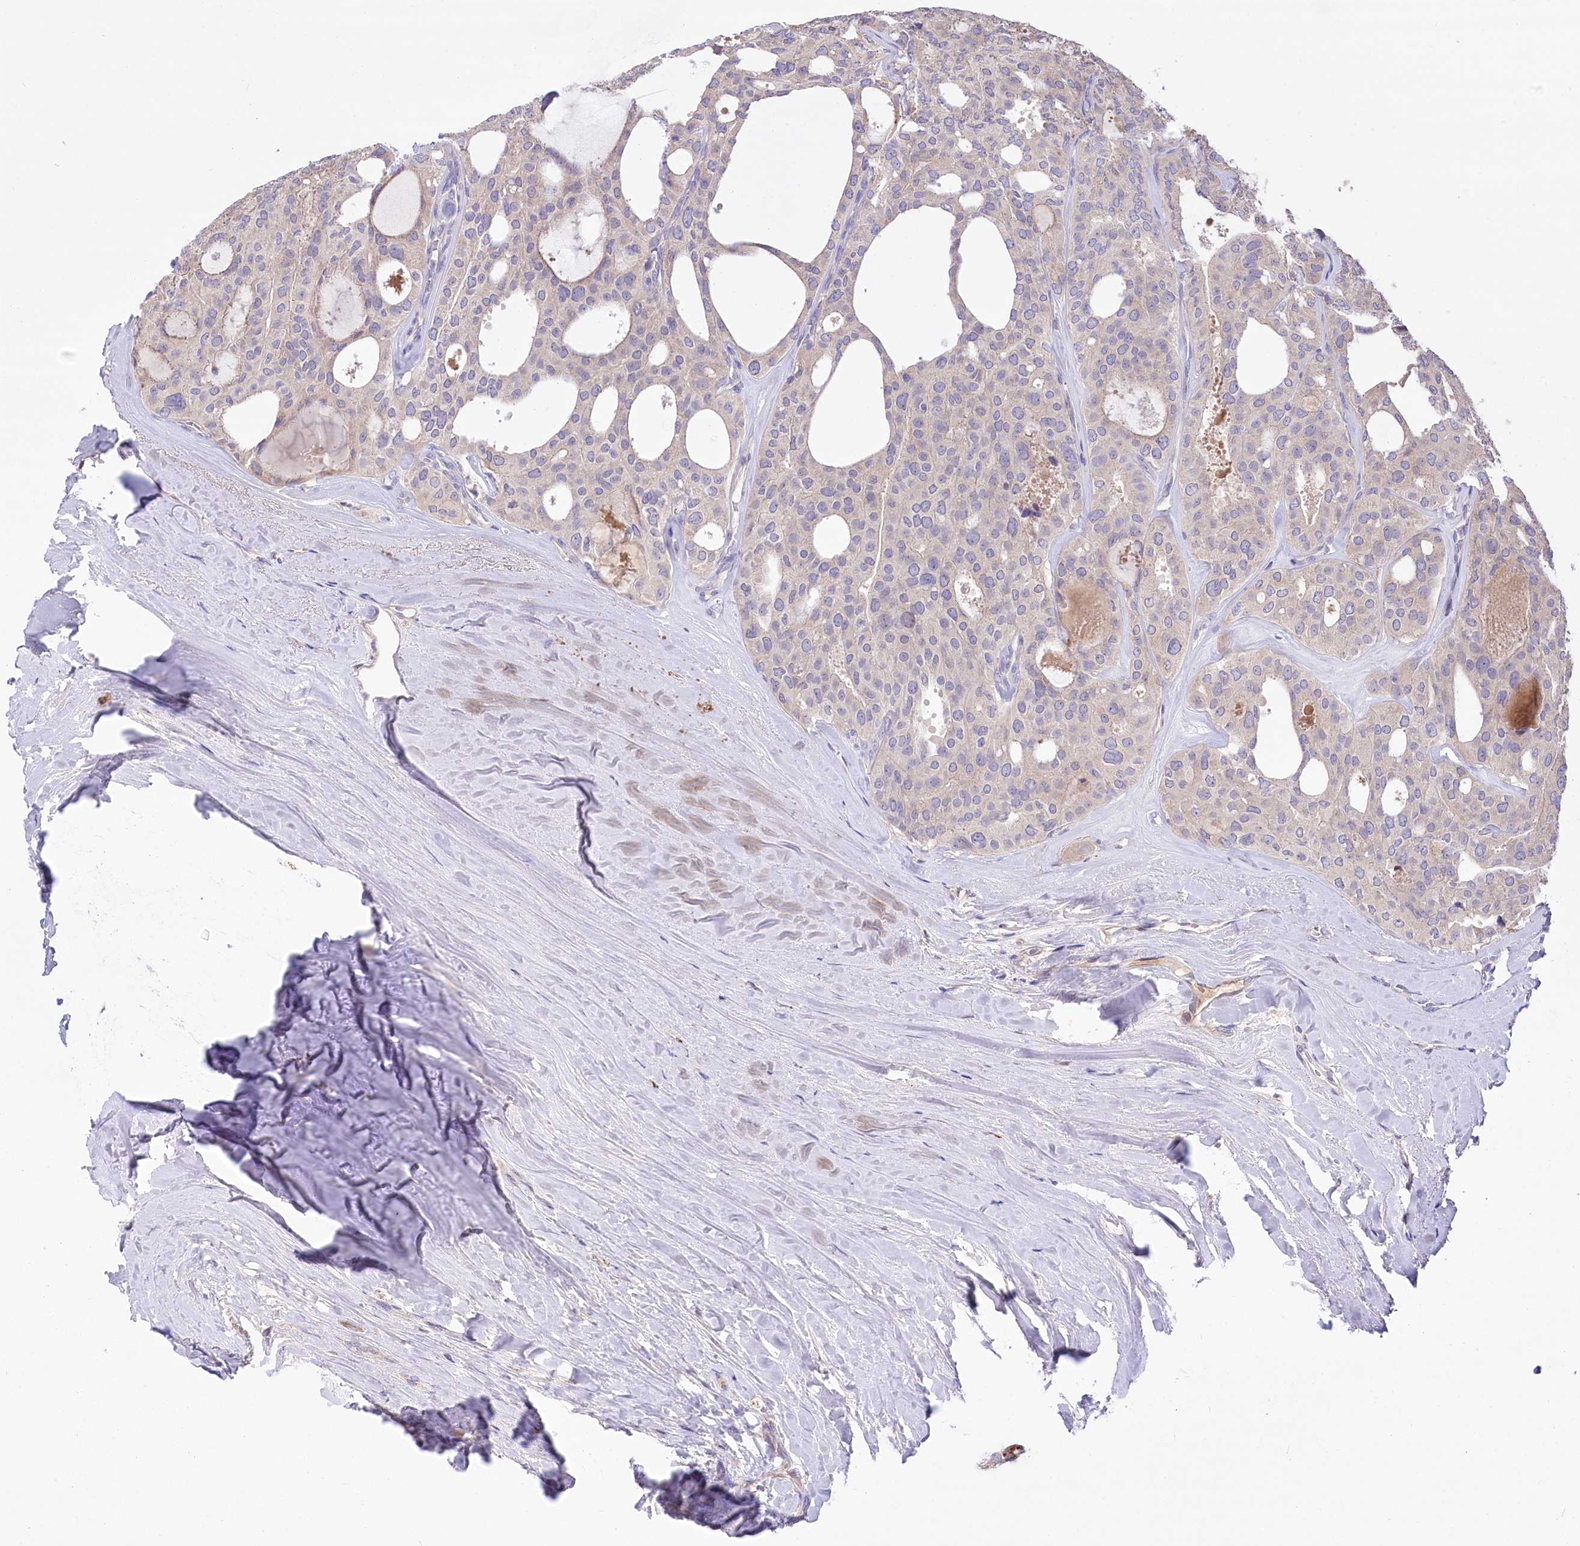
{"staining": {"intensity": "negative", "quantity": "none", "location": "none"}, "tissue": "thyroid cancer", "cell_type": "Tumor cells", "image_type": "cancer", "snomed": [{"axis": "morphology", "description": "Follicular adenoma carcinoma, NOS"}, {"axis": "topography", "description": "Thyroid gland"}], "caption": "Follicular adenoma carcinoma (thyroid) stained for a protein using immunohistochemistry (IHC) reveals no staining tumor cells.", "gene": "PBLD", "patient": {"sex": "male", "age": 75}}